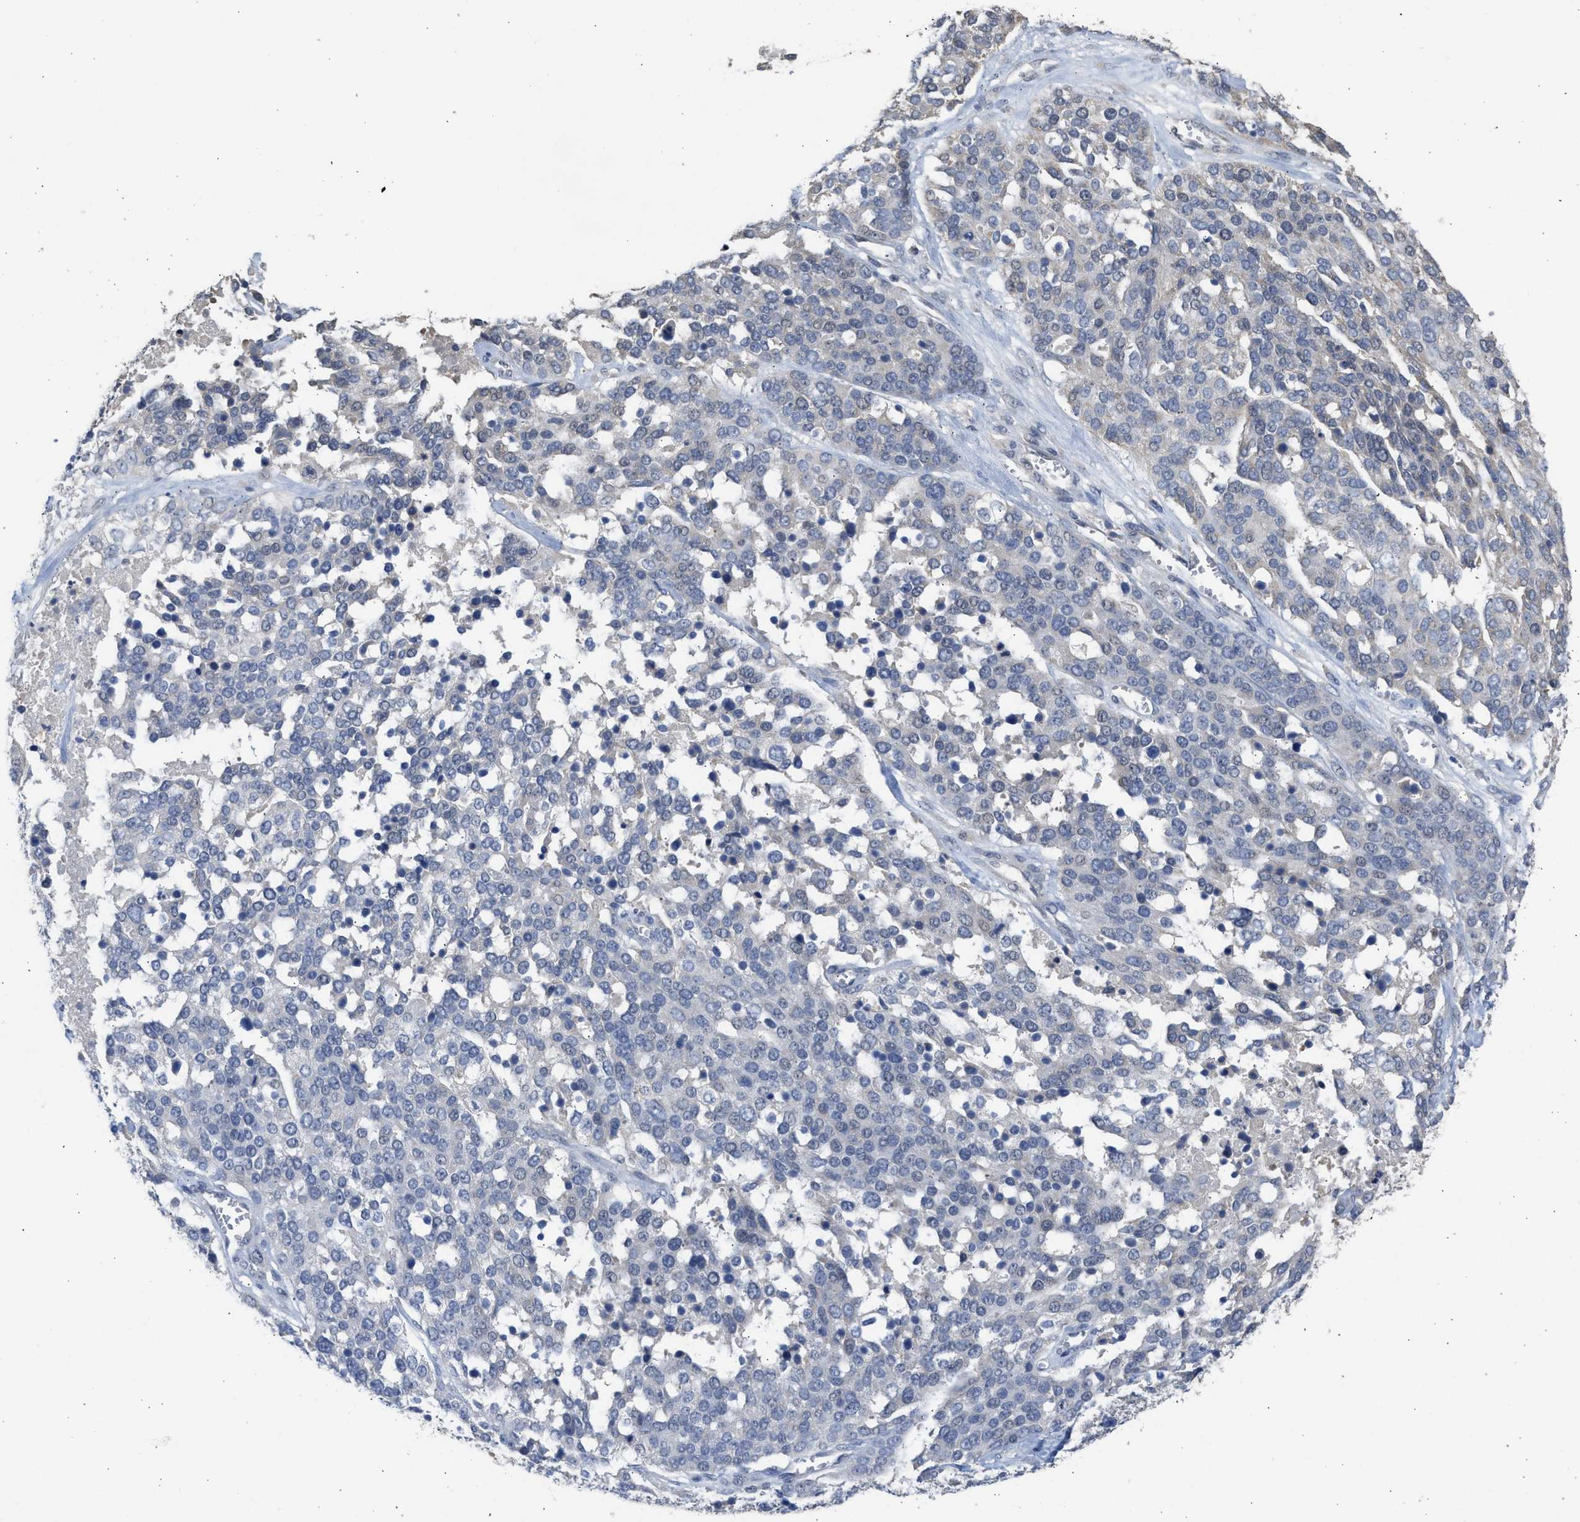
{"staining": {"intensity": "negative", "quantity": "none", "location": "none"}, "tissue": "ovarian cancer", "cell_type": "Tumor cells", "image_type": "cancer", "snomed": [{"axis": "morphology", "description": "Cystadenocarcinoma, serous, NOS"}, {"axis": "topography", "description": "Ovary"}], "caption": "Immunohistochemistry (IHC) of human ovarian serous cystadenocarcinoma exhibits no positivity in tumor cells.", "gene": "SULT2A1", "patient": {"sex": "female", "age": 44}}